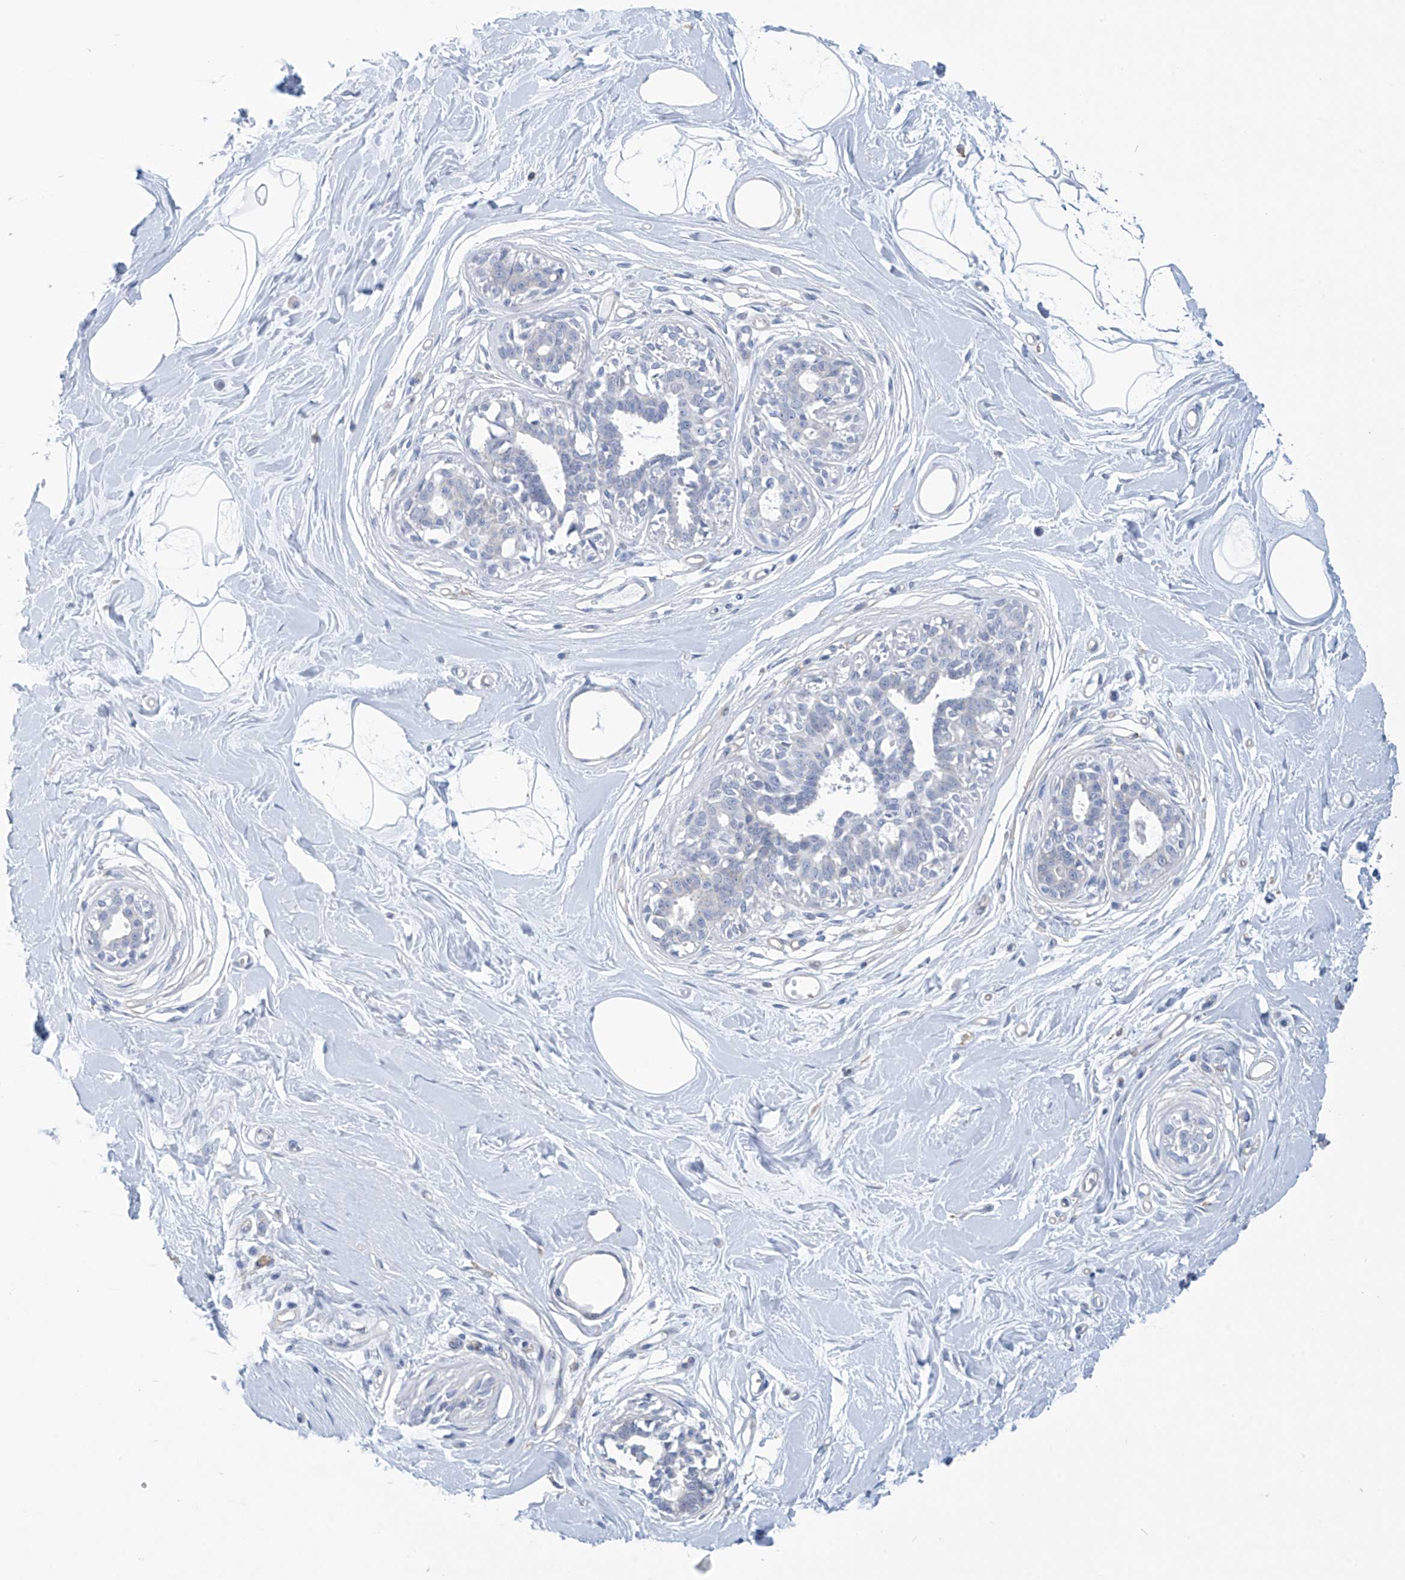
{"staining": {"intensity": "negative", "quantity": "none", "location": "none"}, "tissue": "breast", "cell_type": "Adipocytes", "image_type": "normal", "snomed": [{"axis": "morphology", "description": "Normal tissue, NOS"}, {"axis": "topography", "description": "Breast"}], "caption": "Adipocytes are negative for protein expression in normal human breast. (Stains: DAB immunohistochemistry with hematoxylin counter stain, Microscopy: brightfield microscopy at high magnification).", "gene": "ABHD13", "patient": {"sex": "female", "age": 45}}